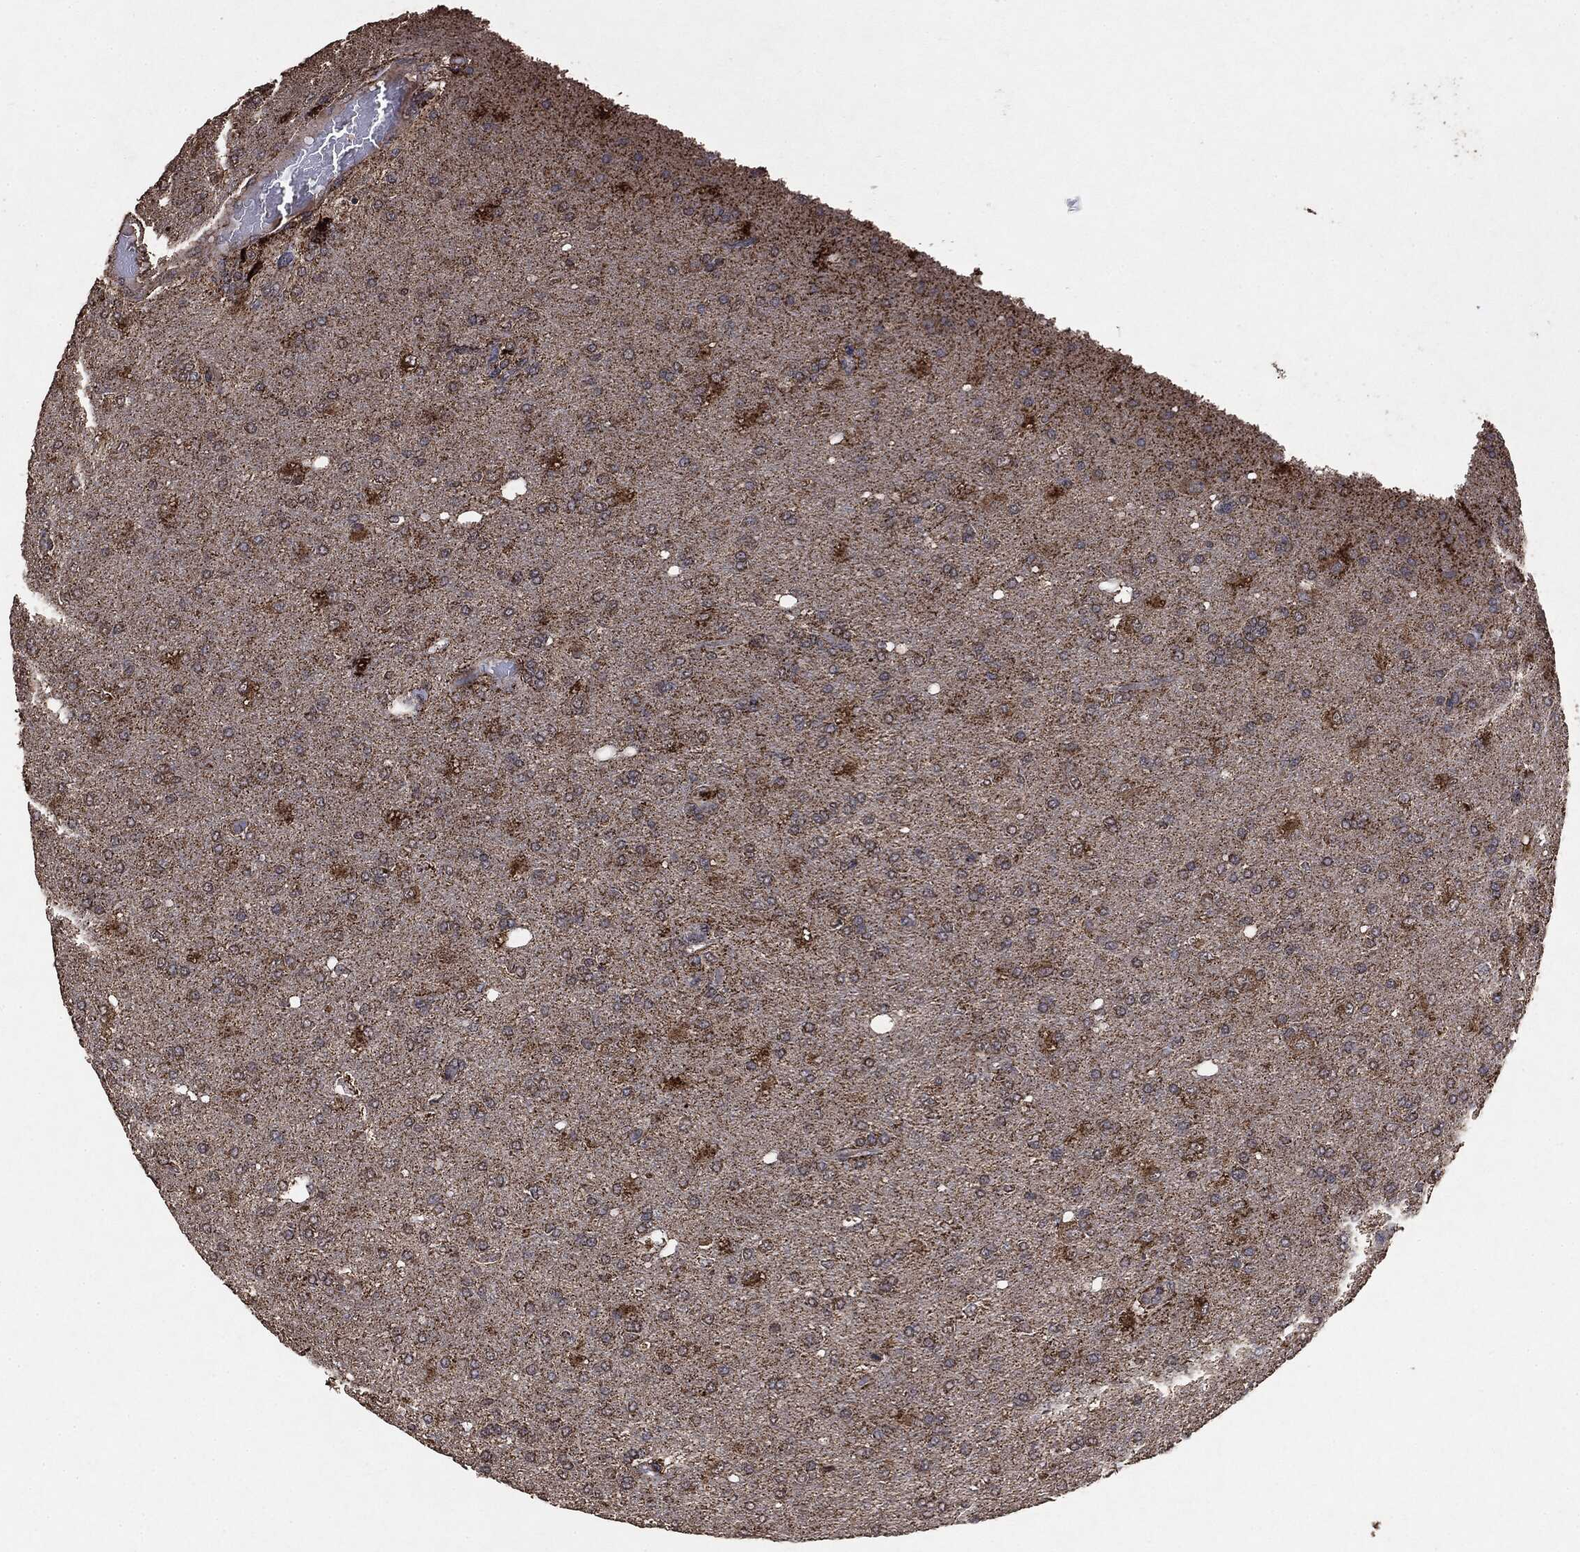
{"staining": {"intensity": "moderate", "quantity": "25%-75%", "location": "cytoplasmic/membranous"}, "tissue": "glioma", "cell_type": "Tumor cells", "image_type": "cancer", "snomed": [{"axis": "morphology", "description": "Glioma, malignant, High grade"}, {"axis": "topography", "description": "Cerebral cortex"}], "caption": "Immunohistochemistry (IHC) micrograph of glioma stained for a protein (brown), which demonstrates medium levels of moderate cytoplasmic/membranous expression in approximately 25%-75% of tumor cells.", "gene": "MTOR", "patient": {"sex": "male", "age": 70}}